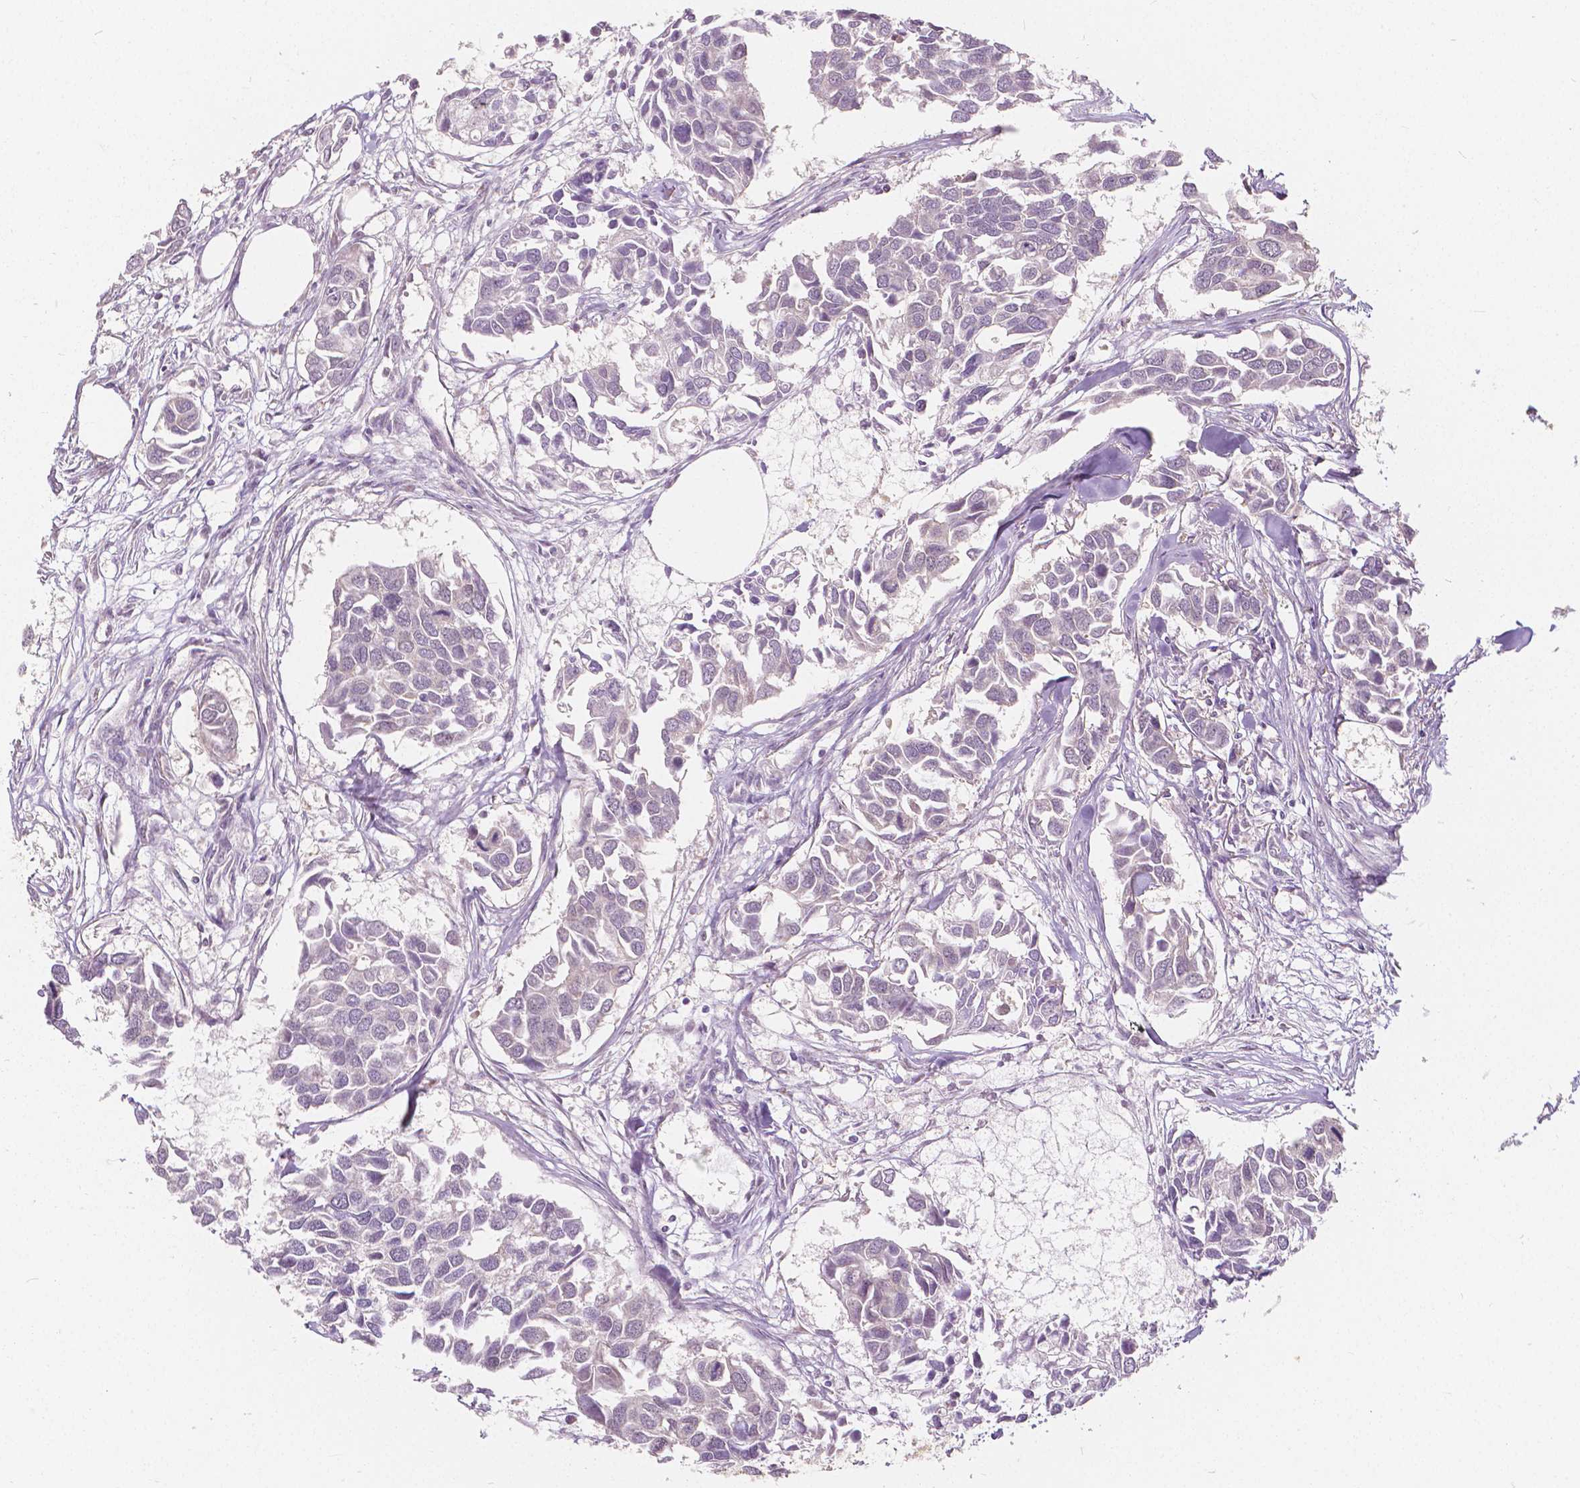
{"staining": {"intensity": "negative", "quantity": "none", "location": "none"}, "tissue": "breast cancer", "cell_type": "Tumor cells", "image_type": "cancer", "snomed": [{"axis": "morphology", "description": "Duct carcinoma"}, {"axis": "topography", "description": "Breast"}], "caption": "Tumor cells are negative for protein expression in human infiltrating ductal carcinoma (breast).", "gene": "NAPRT", "patient": {"sex": "female", "age": 83}}